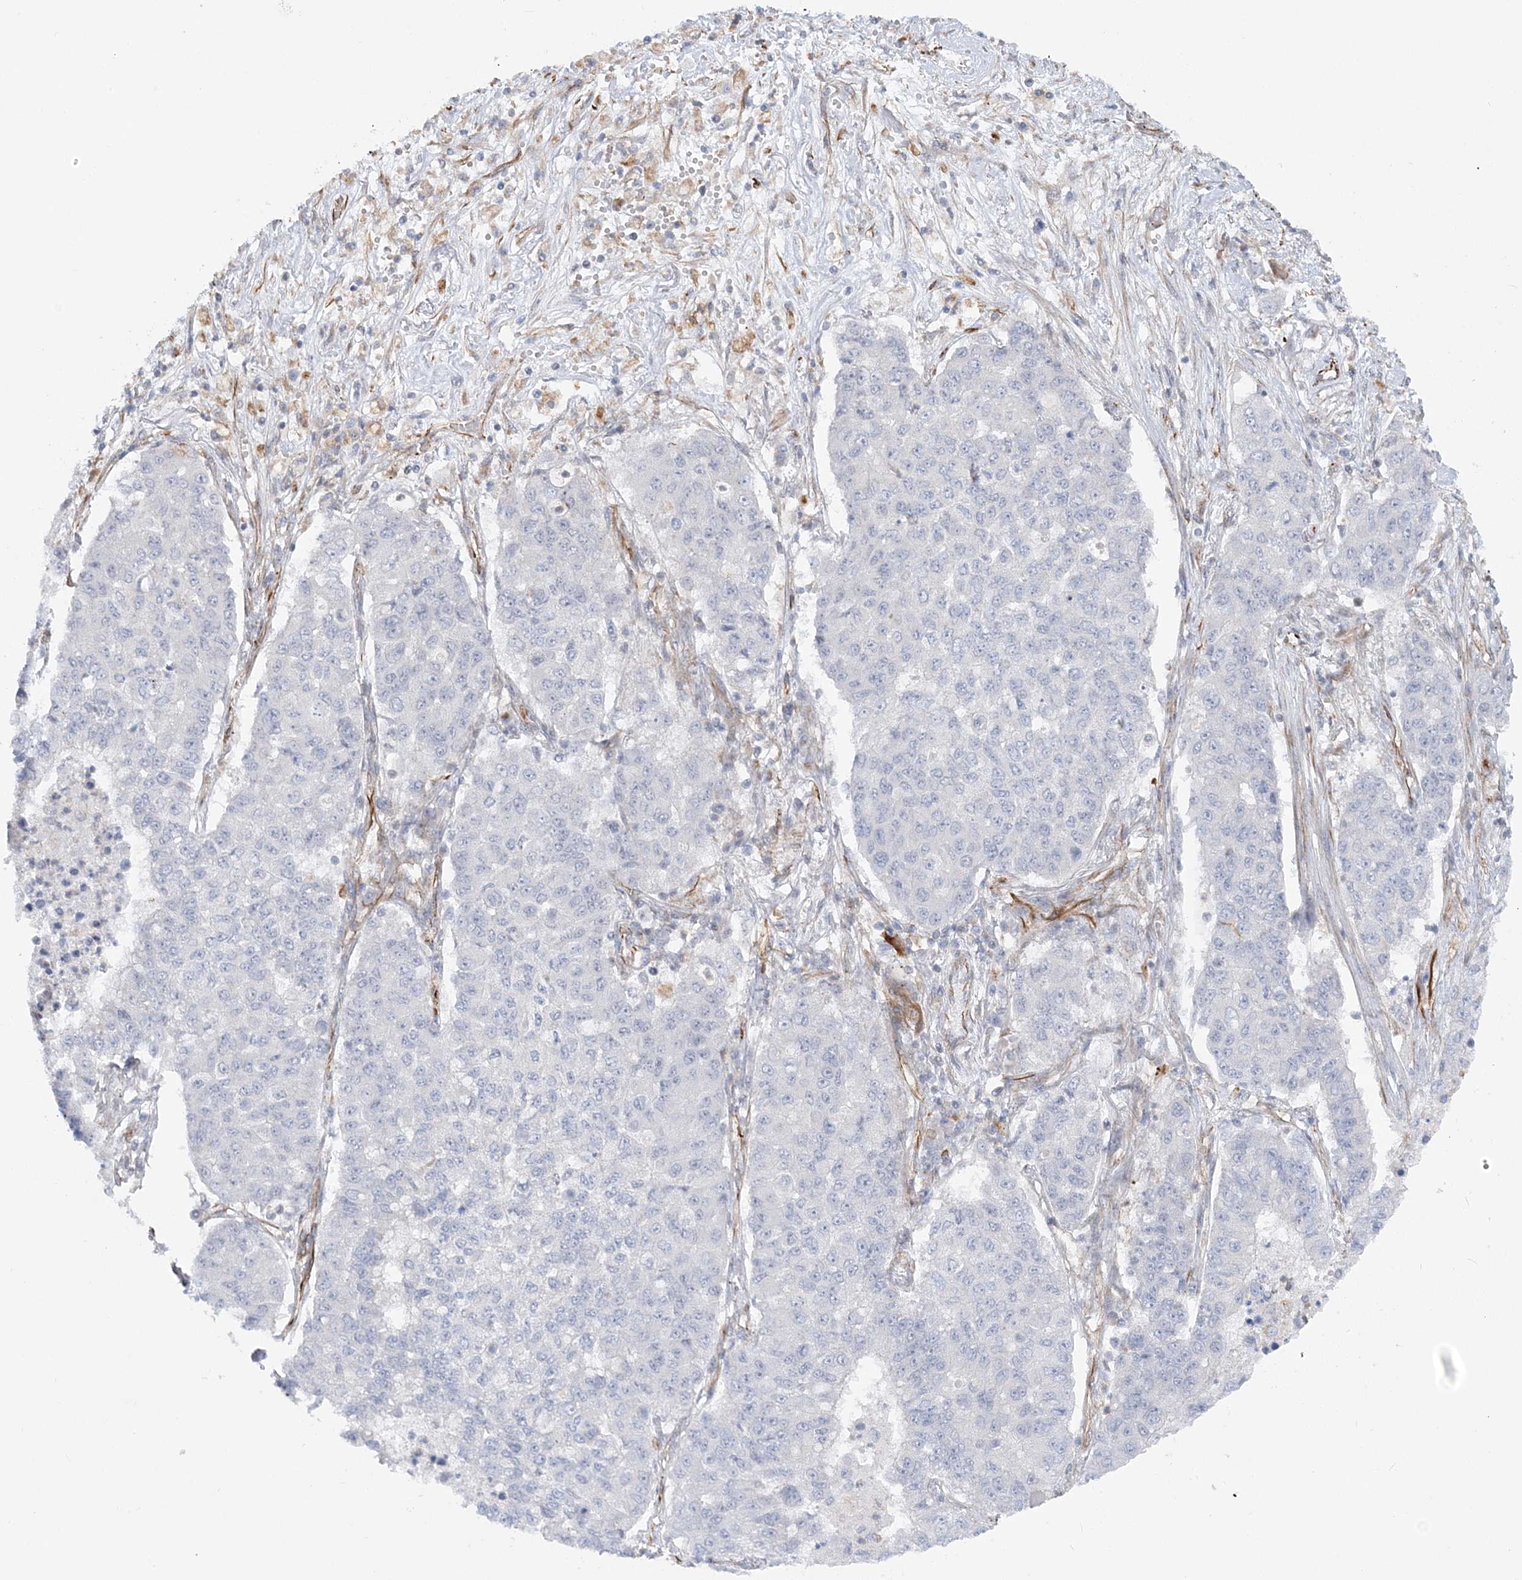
{"staining": {"intensity": "negative", "quantity": "none", "location": "none"}, "tissue": "lung cancer", "cell_type": "Tumor cells", "image_type": "cancer", "snomed": [{"axis": "morphology", "description": "Squamous cell carcinoma, NOS"}, {"axis": "topography", "description": "Lung"}], "caption": "Immunohistochemistry (IHC) of lung squamous cell carcinoma exhibits no positivity in tumor cells.", "gene": "SCLT1", "patient": {"sex": "male", "age": 74}}